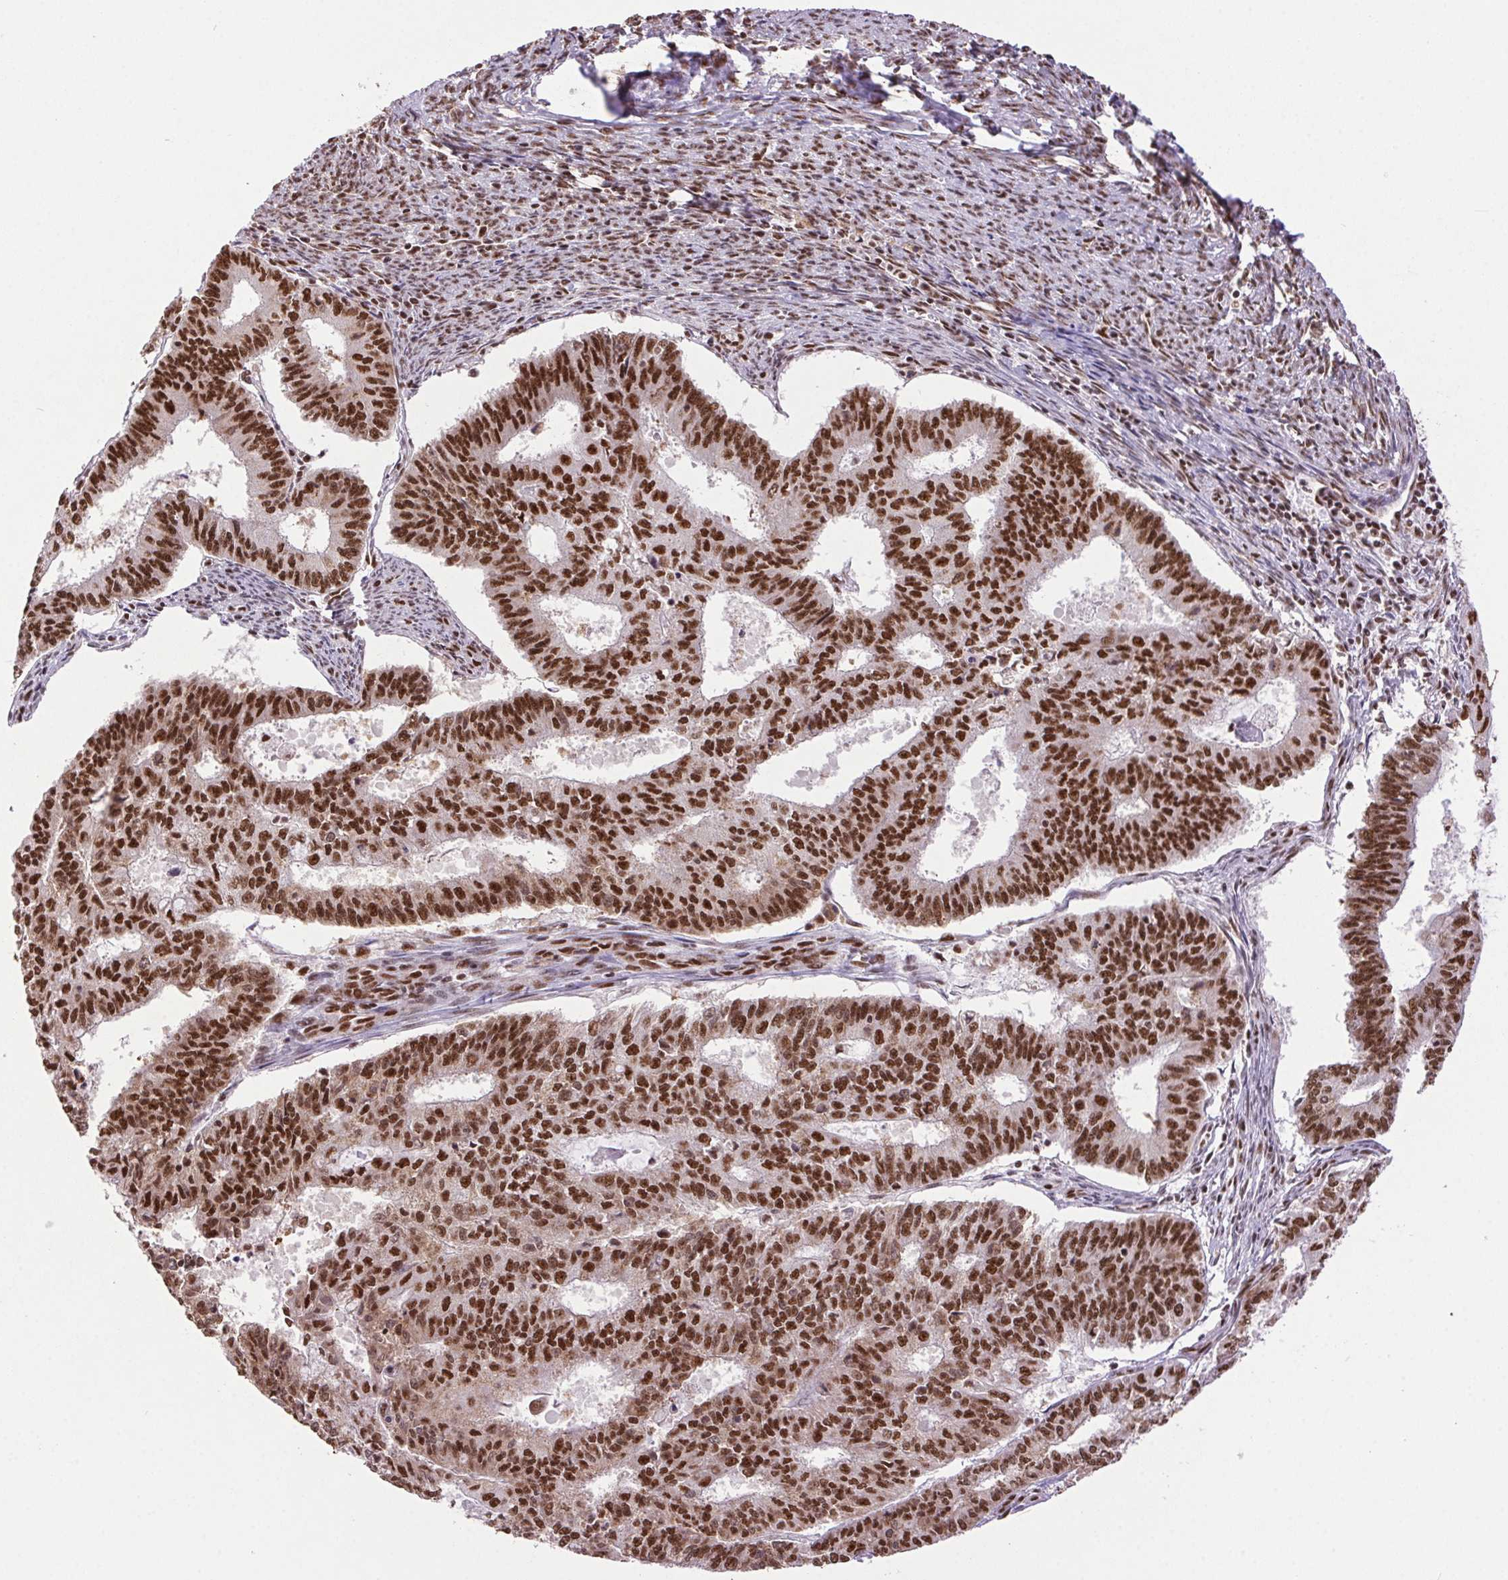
{"staining": {"intensity": "strong", "quantity": ">75%", "location": "nuclear"}, "tissue": "endometrial cancer", "cell_type": "Tumor cells", "image_type": "cancer", "snomed": [{"axis": "morphology", "description": "Adenocarcinoma, NOS"}, {"axis": "topography", "description": "Endometrium"}], "caption": "Immunohistochemical staining of human adenocarcinoma (endometrial) displays high levels of strong nuclear protein positivity in about >75% of tumor cells.", "gene": "ZNF207", "patient": {"sex": "female", "age": 61}}